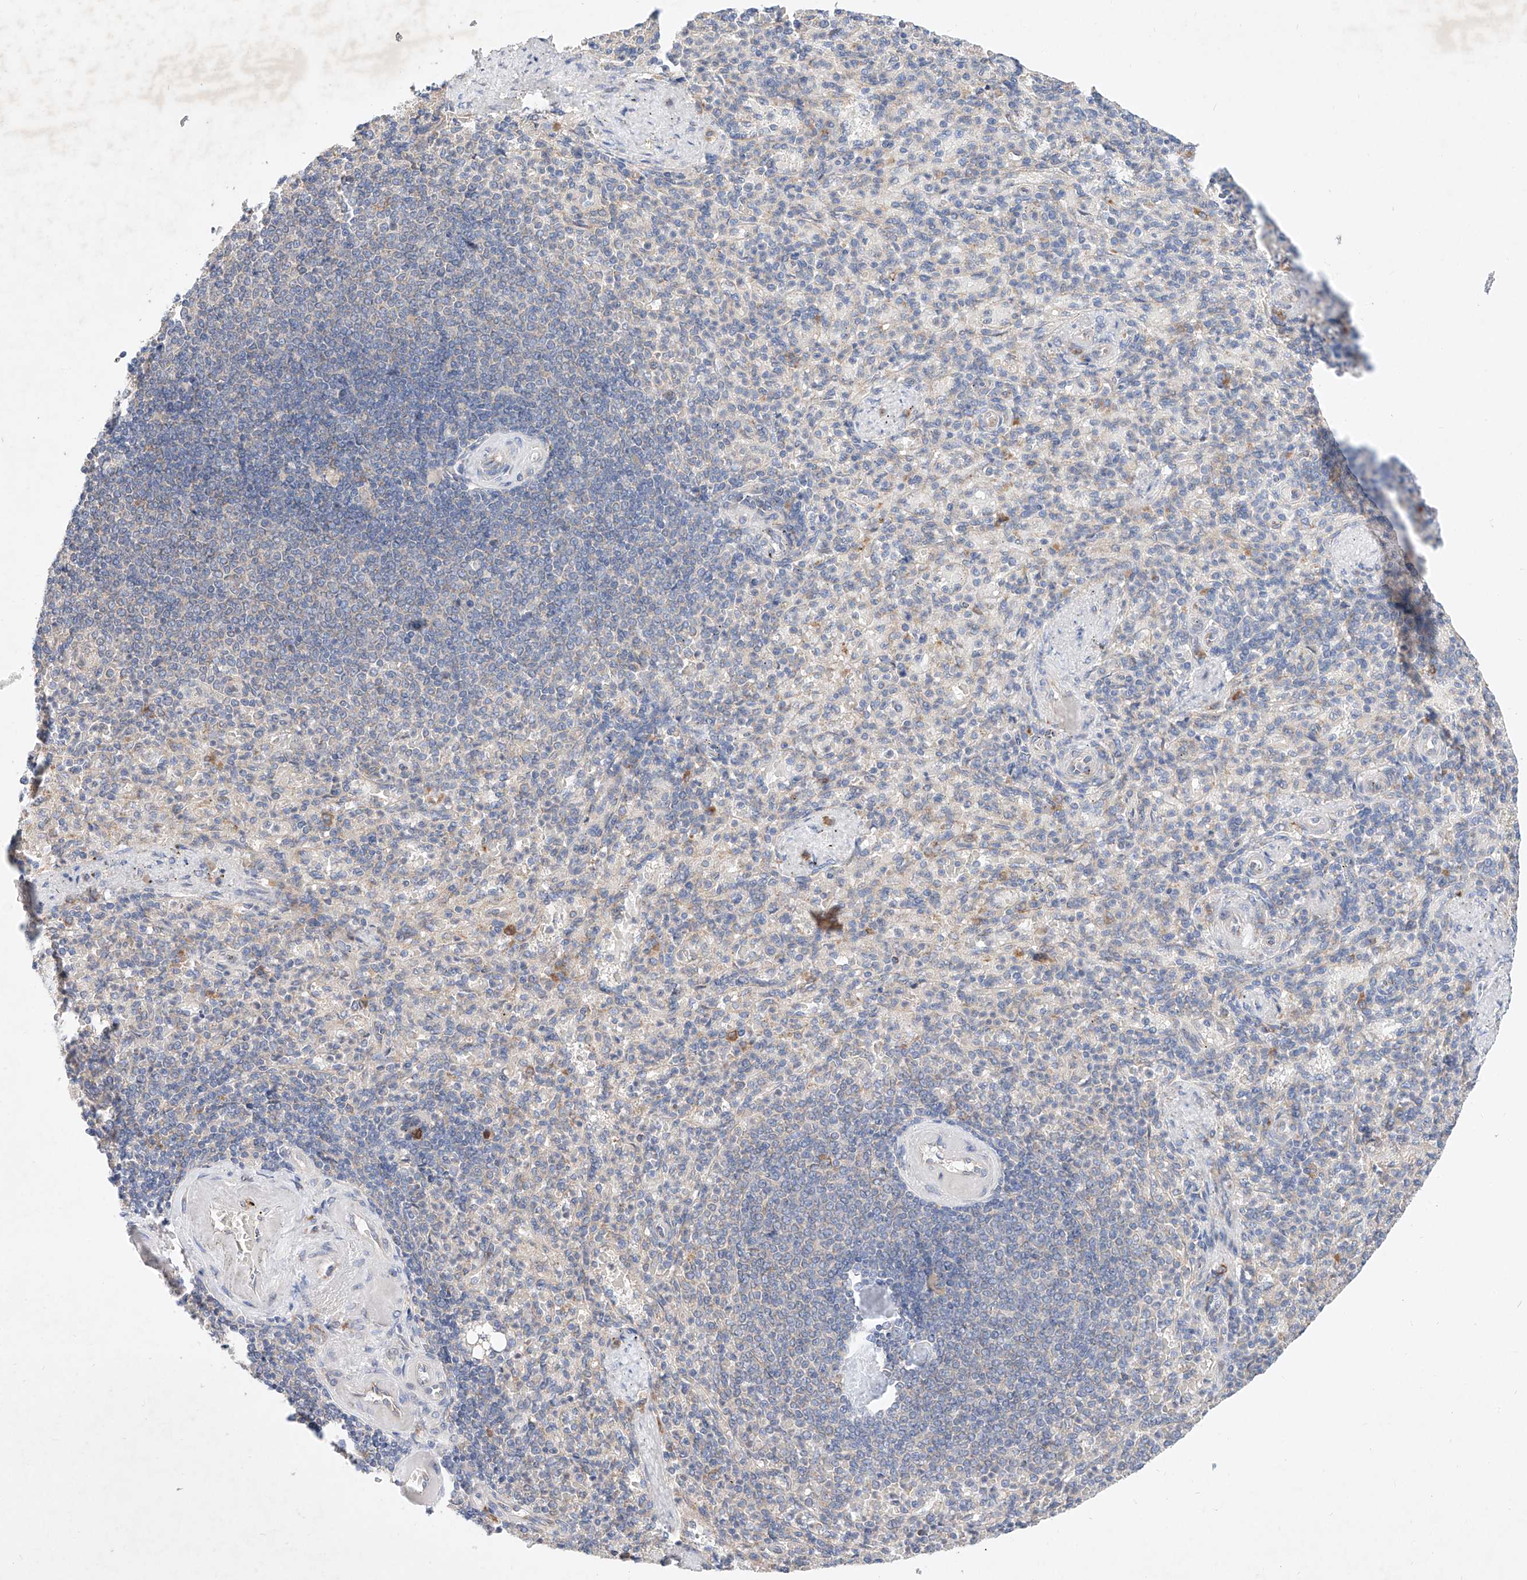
{"staining": {"intensity": "negative", "quantity": "none", "location": "none"}, "tissue": "spleen", "cell_type": "Cells in red pulp", "image_type": "normal", "snomed": [{"axis": "morphology", "description": "Normal tissue, NOS"}, {"axis": "topography", "description": "Spleen"}], "caption": "IHC of unremarkable spleen exhibits no expression in cells in red pulp. (IHC, brightfield microscopy, high magnification).", "gene": "FASTK", "patient": {"sex": "female", "age": 74}}